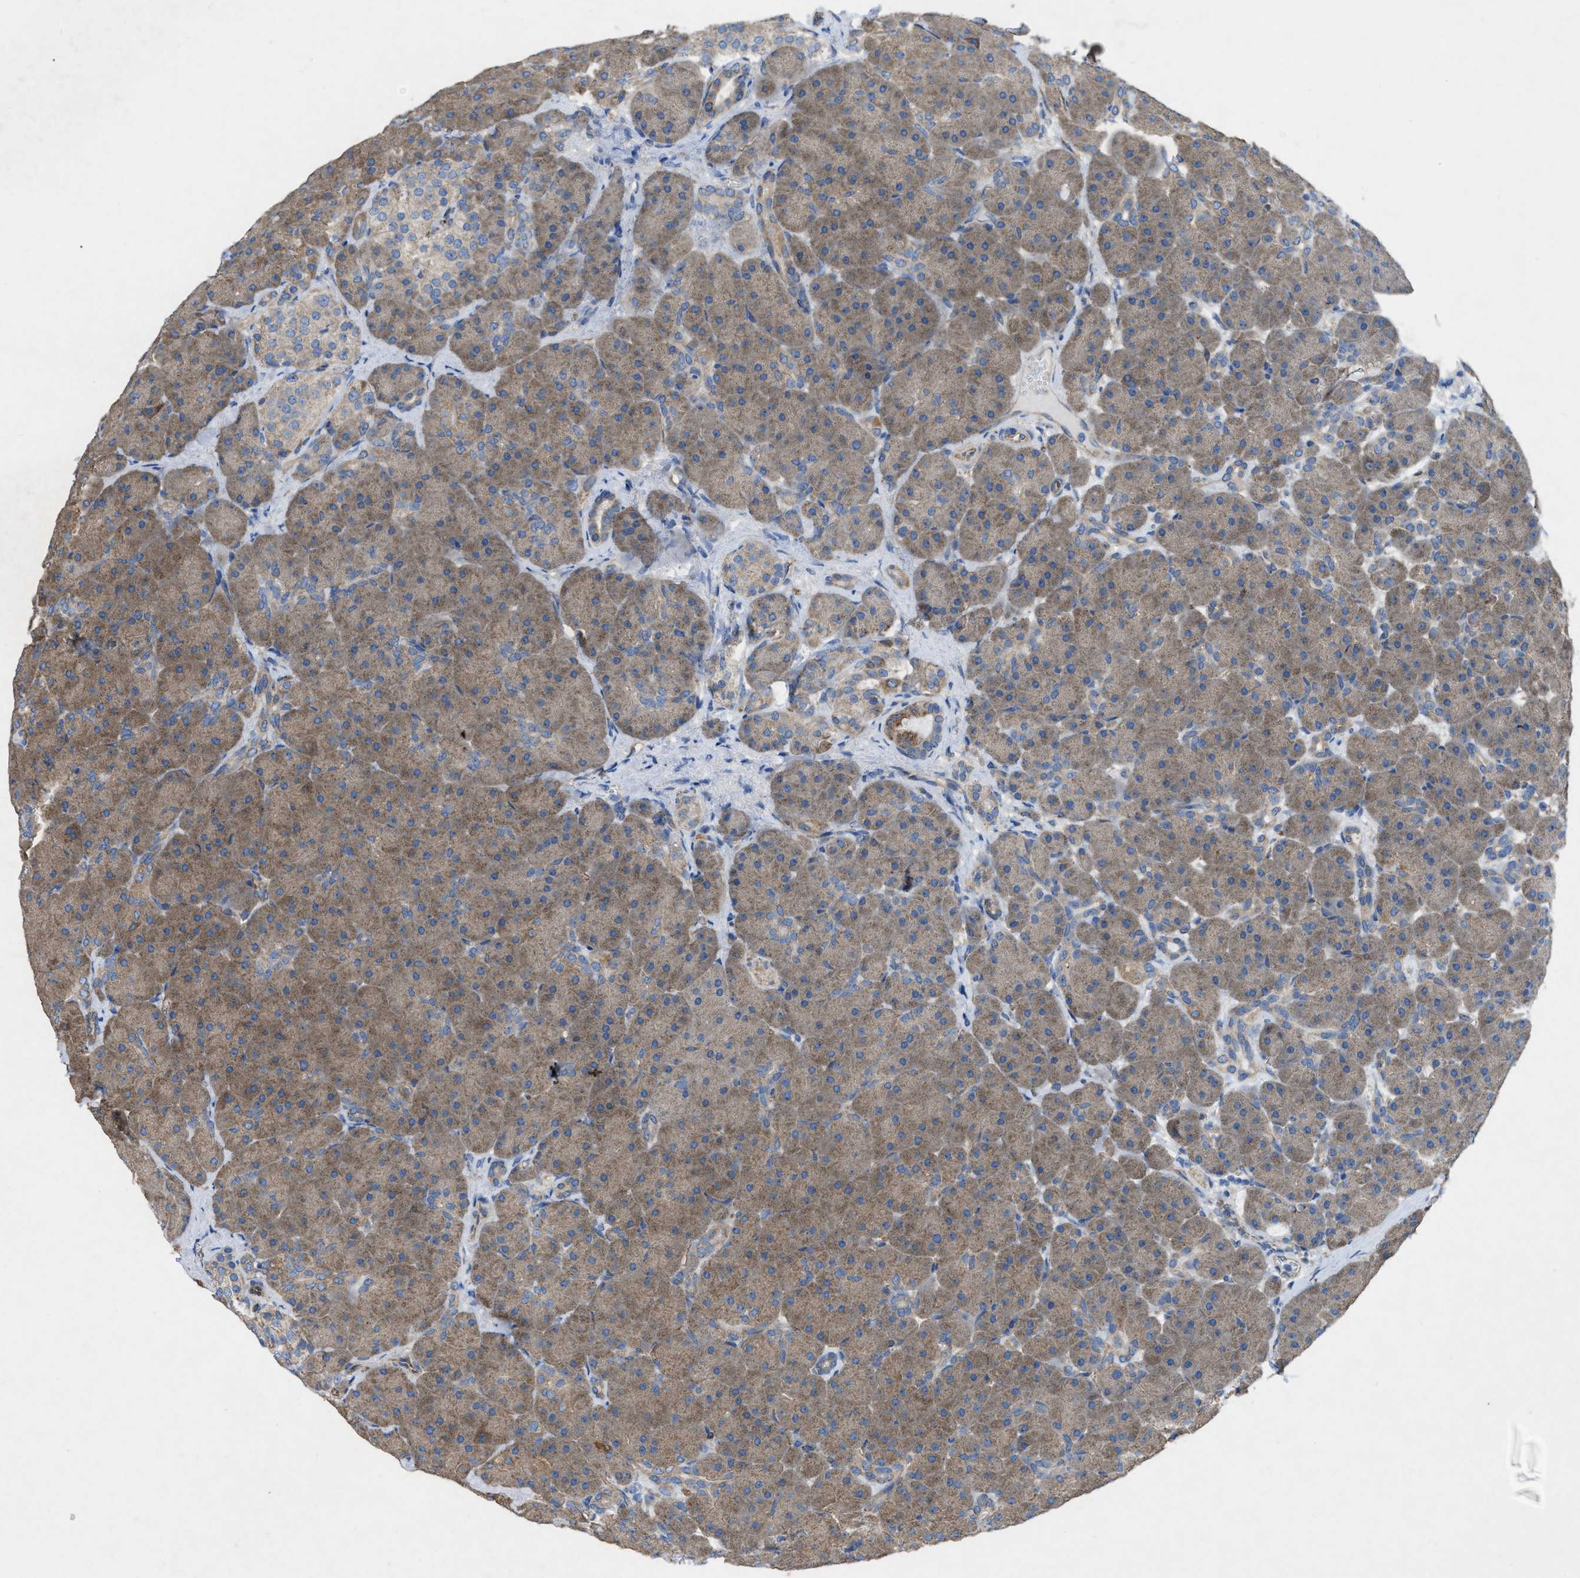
{"staining": {"intensity": "moderate", "quantity": ">75%", "location": "cytoplasmic/membranous"}, "tissue": "pancreas", "cell_type": "Exocrine glandular cells", "image_type": "normal", "snomed": [{"axis": "morphology", "description": "Normal tissue, NOS"}, {"axis": "topography", "description": "Pancreas"}], "caption": "Pancreas stained with DAB IHC exhibits medium levels of moderate cytoplasmic/membranous expression in approximately >75% of exocrine glandular cells.", "gene": "DOLPP1", "patient": {"sex": "male", "age": 66}}